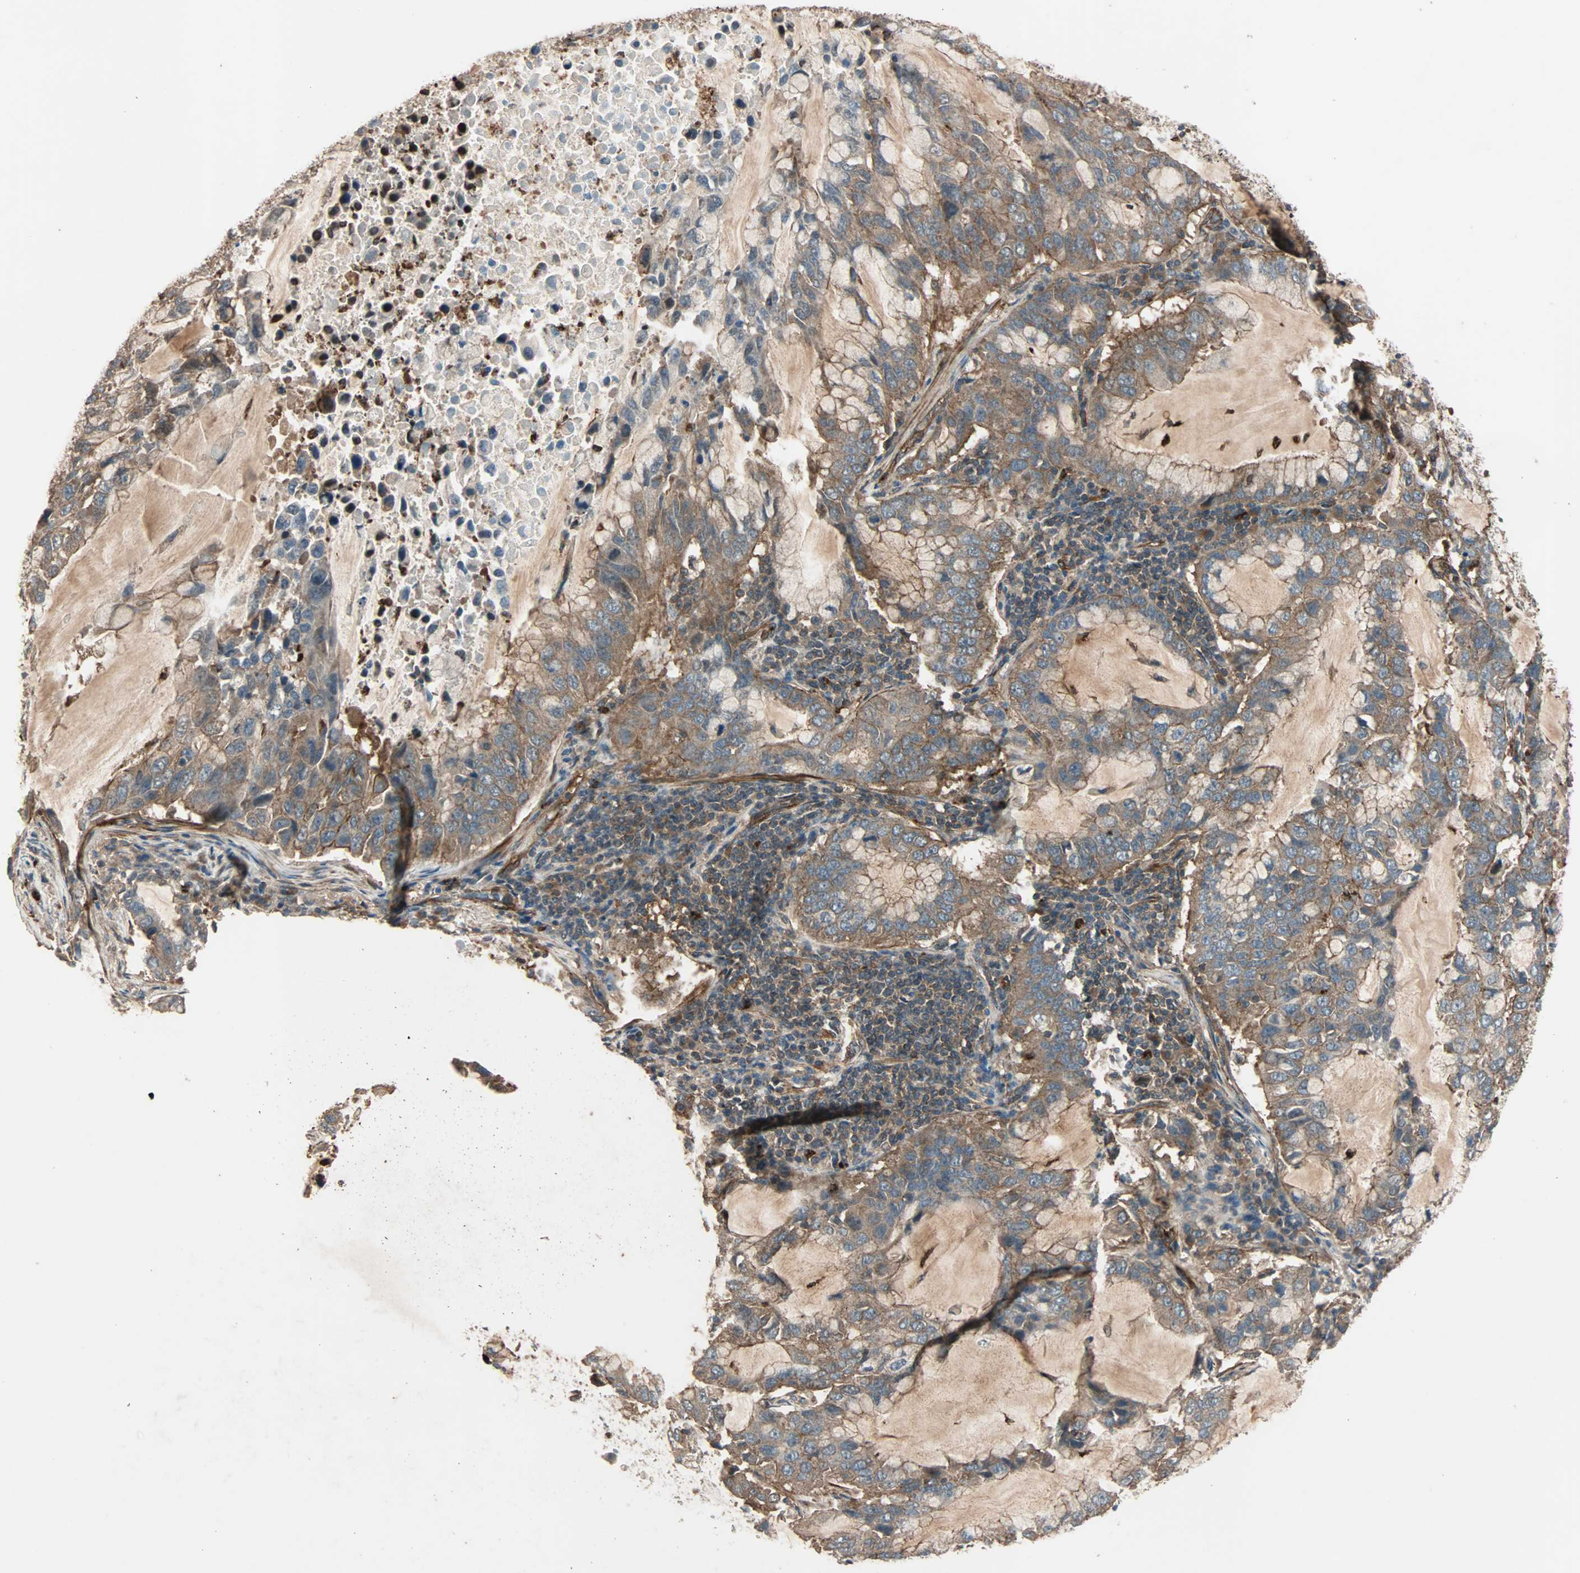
{"staining": {"intensity": "moderate", "quantity": ">75%", "location": "cytoplasmic/membranous"}, "tissue": "lung cancer", "cell_type": "Tumor cells", "image_type": "cancer", "snomed": [{"axis": "morphology", "description": "Adenocarcinoma, NOS"}, {"axis": "topography", "description": "Lung"}], "caption": "Lung cancer (adenocarcinoma) was stained to show a protein in brown. There is medium levels of moderate cytoplasmic/membranous expression in about >75% of tumor cells.", "gene": "GCK", "patient": {"sex": "male", "age": 64}}